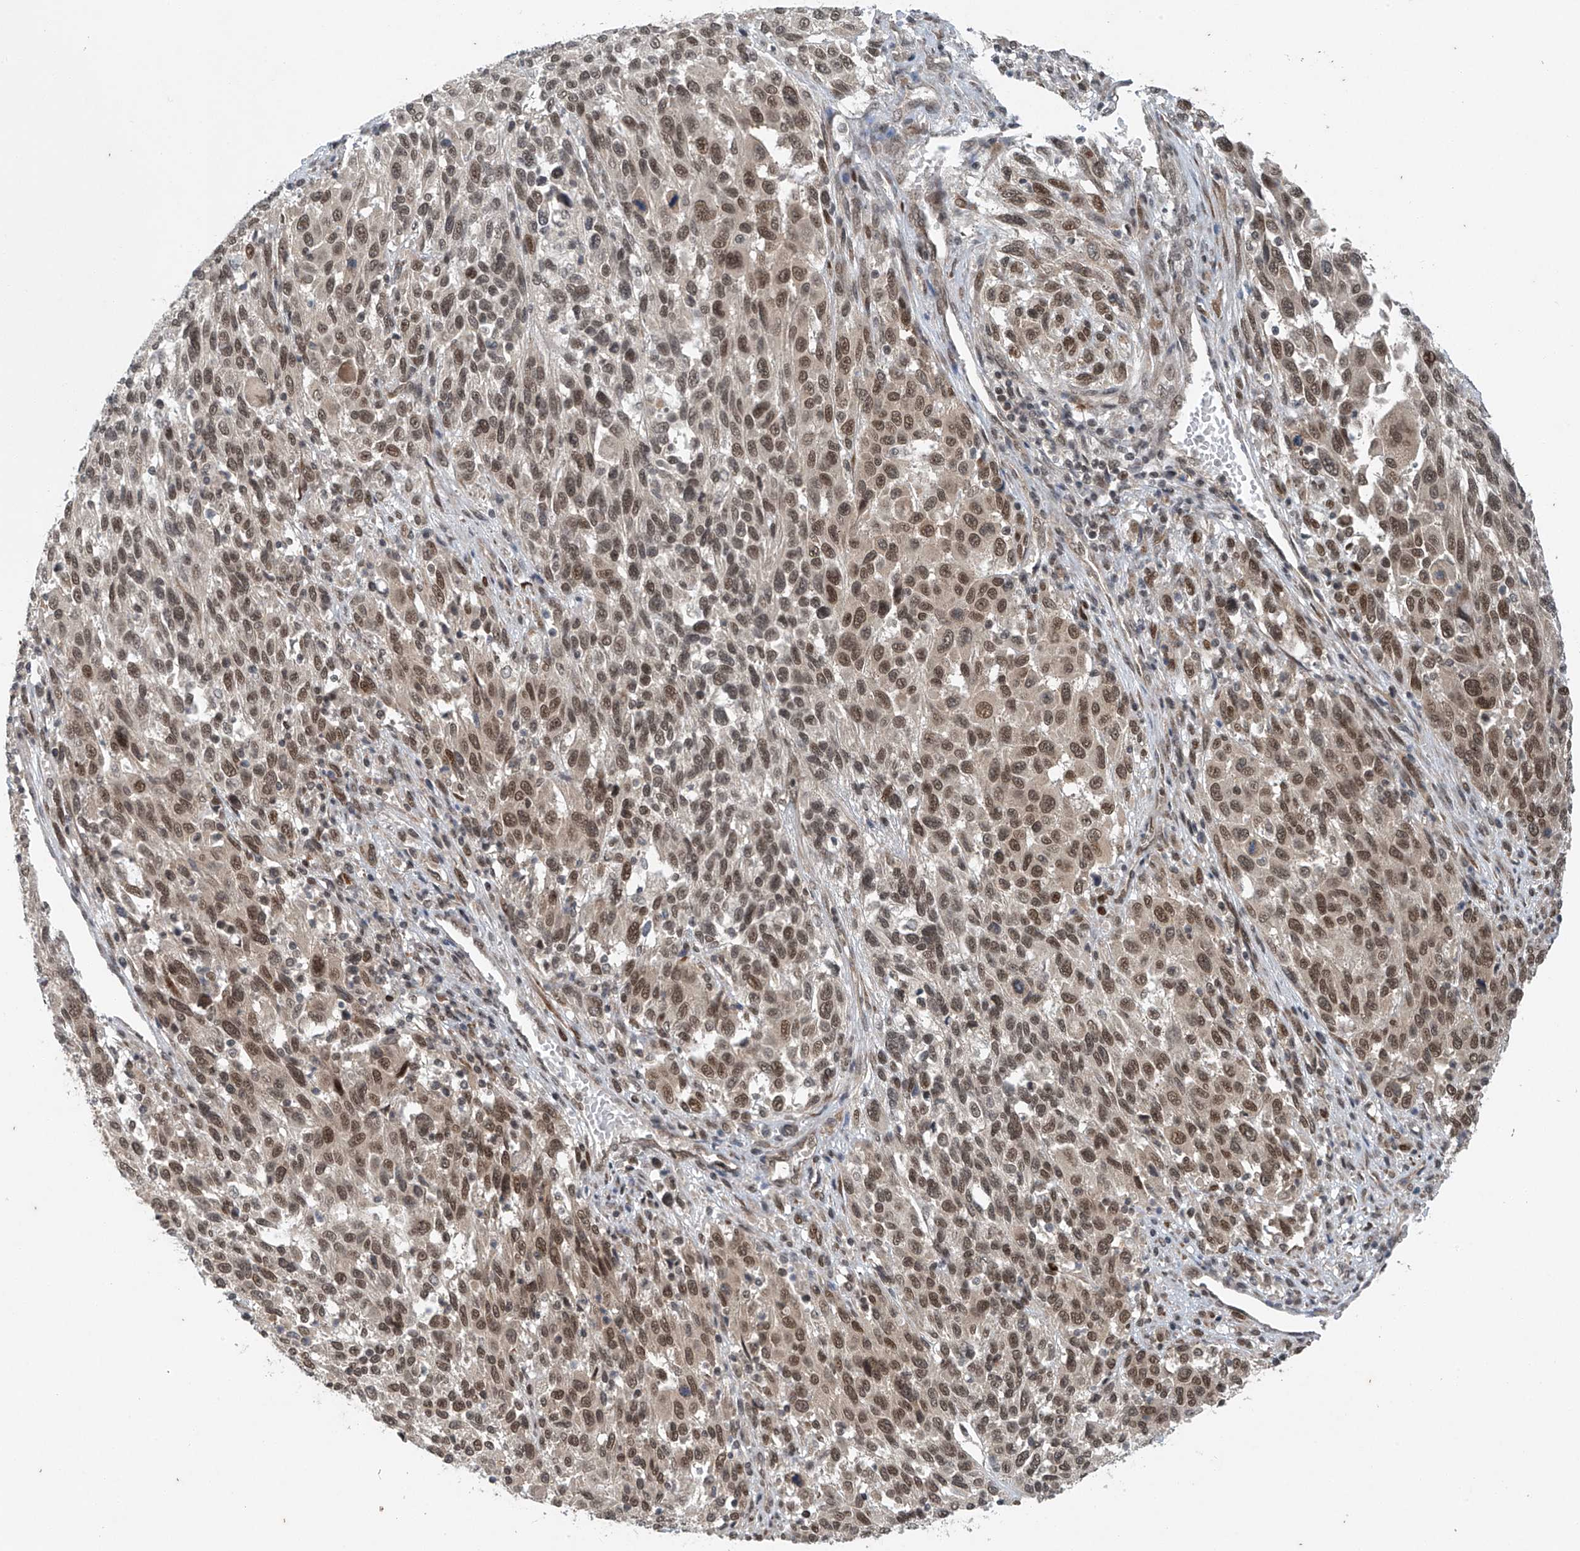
{"staining": {"intensity": "moderate", "quantity": ">75%", "location": "nuclear"}, "tissue": "melanoma", "cell_type": "Tumor cells", "image_type": "cancer", "snomed": [{"axis": "morphology", "description": "Malignant melanoma, Metastatic site"}, {"axis": "topography", "description": "Lymph node"}], "caption": "IHC (DAB (3,3'-diaminobenzidine)) staining of melanoma exhibits moderate nuclear protein positivity in about >75% of tumor cells. The protein of interest is shown in brown color, while the nuclei are stained blue.", "gene": "TAF8", "patient": {"sex": "male", "age": 61}}